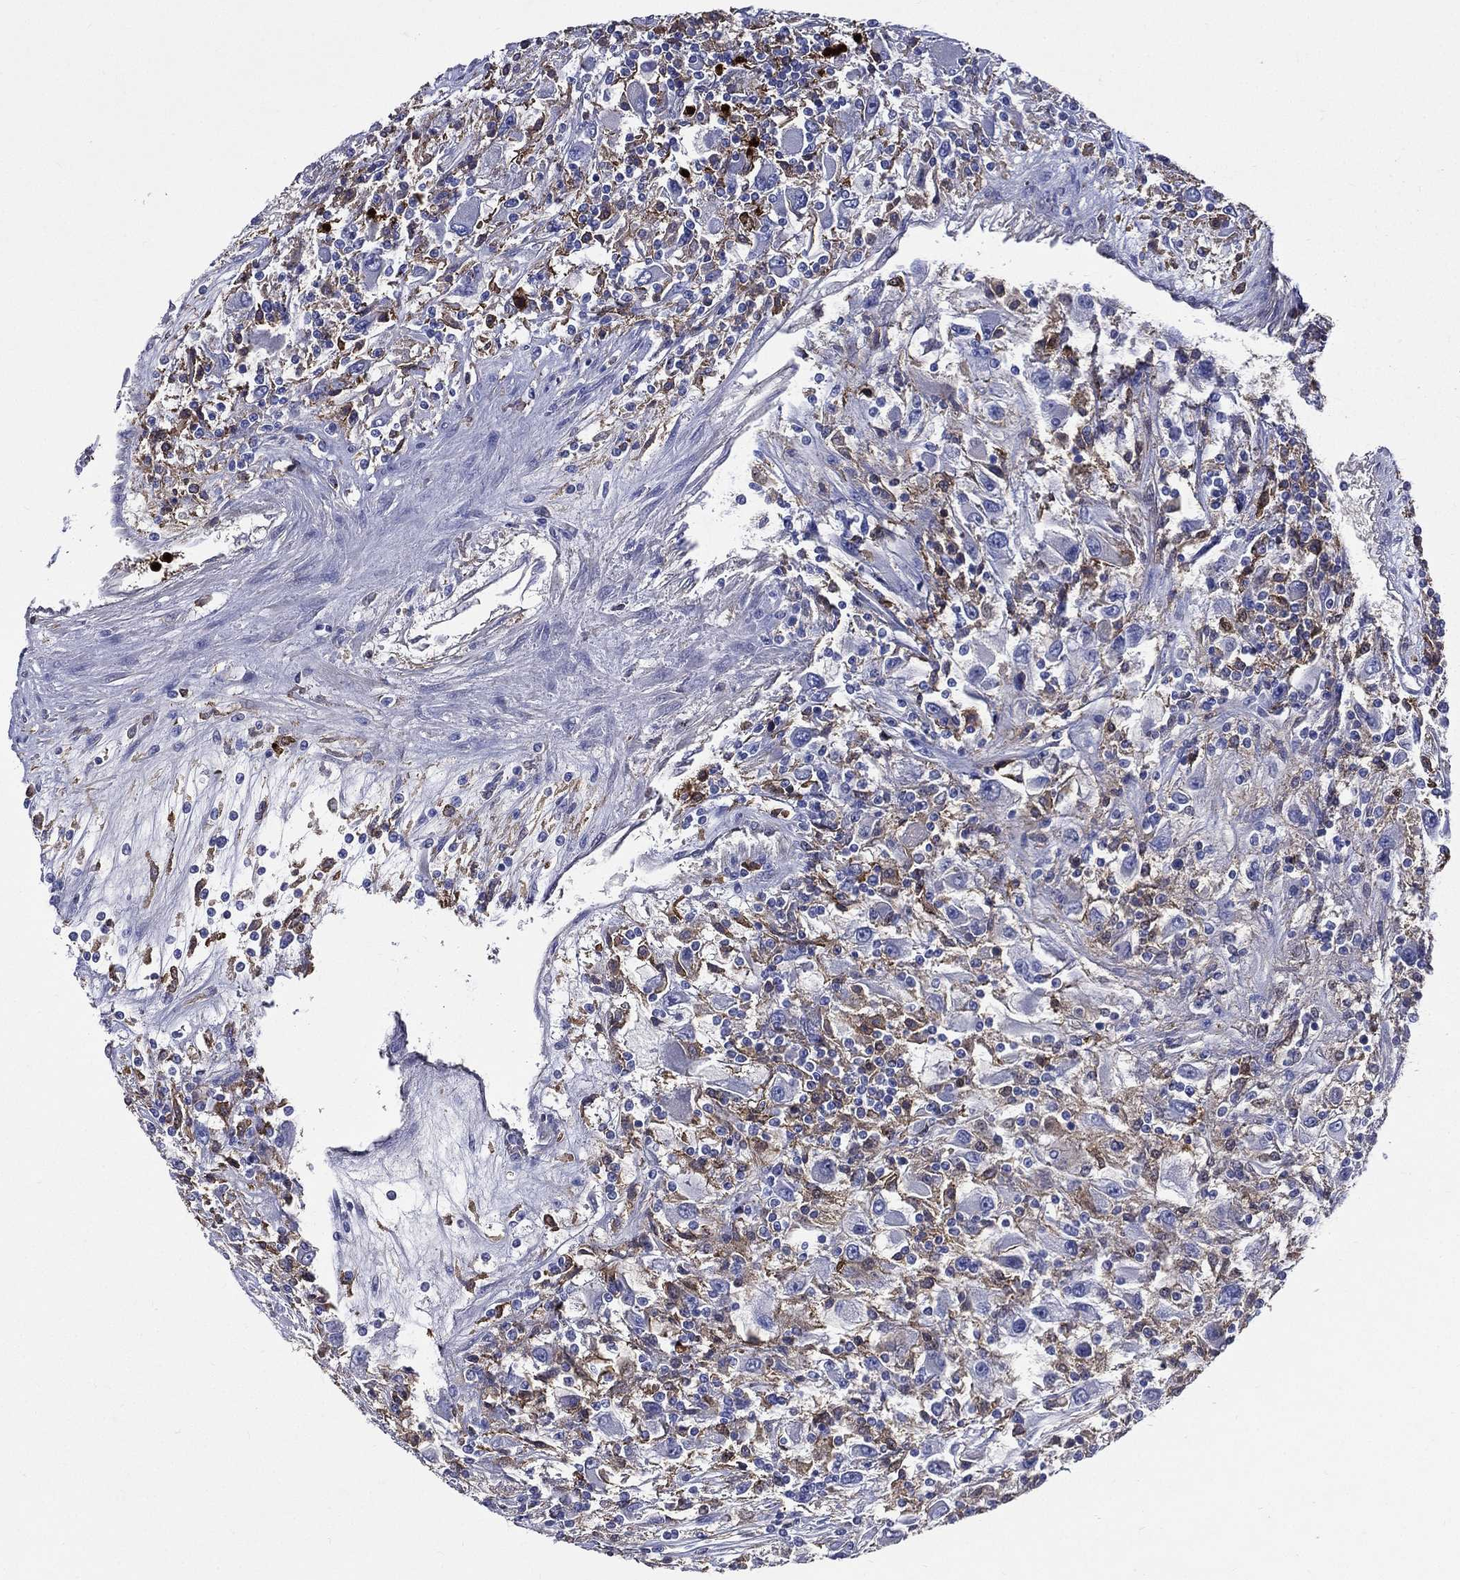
{"staining": {"intensity": "negative", "quantity": "none", "location": "none"}, "tissue": "renal cancer", "cell_type": "Tumor cells", "image_type": "cancer", "snomed": [{"axis": "morphology", "description": "Adenocarcinoma, NOS"}, {"axis": "topography", "description": "Kidney"}], "caption": "Tumor cells show no significant expression in renal cancer. Nuclei are stained in blue.", "gene": "GPR171", "patient": {"sex": "female", "age": 67}}